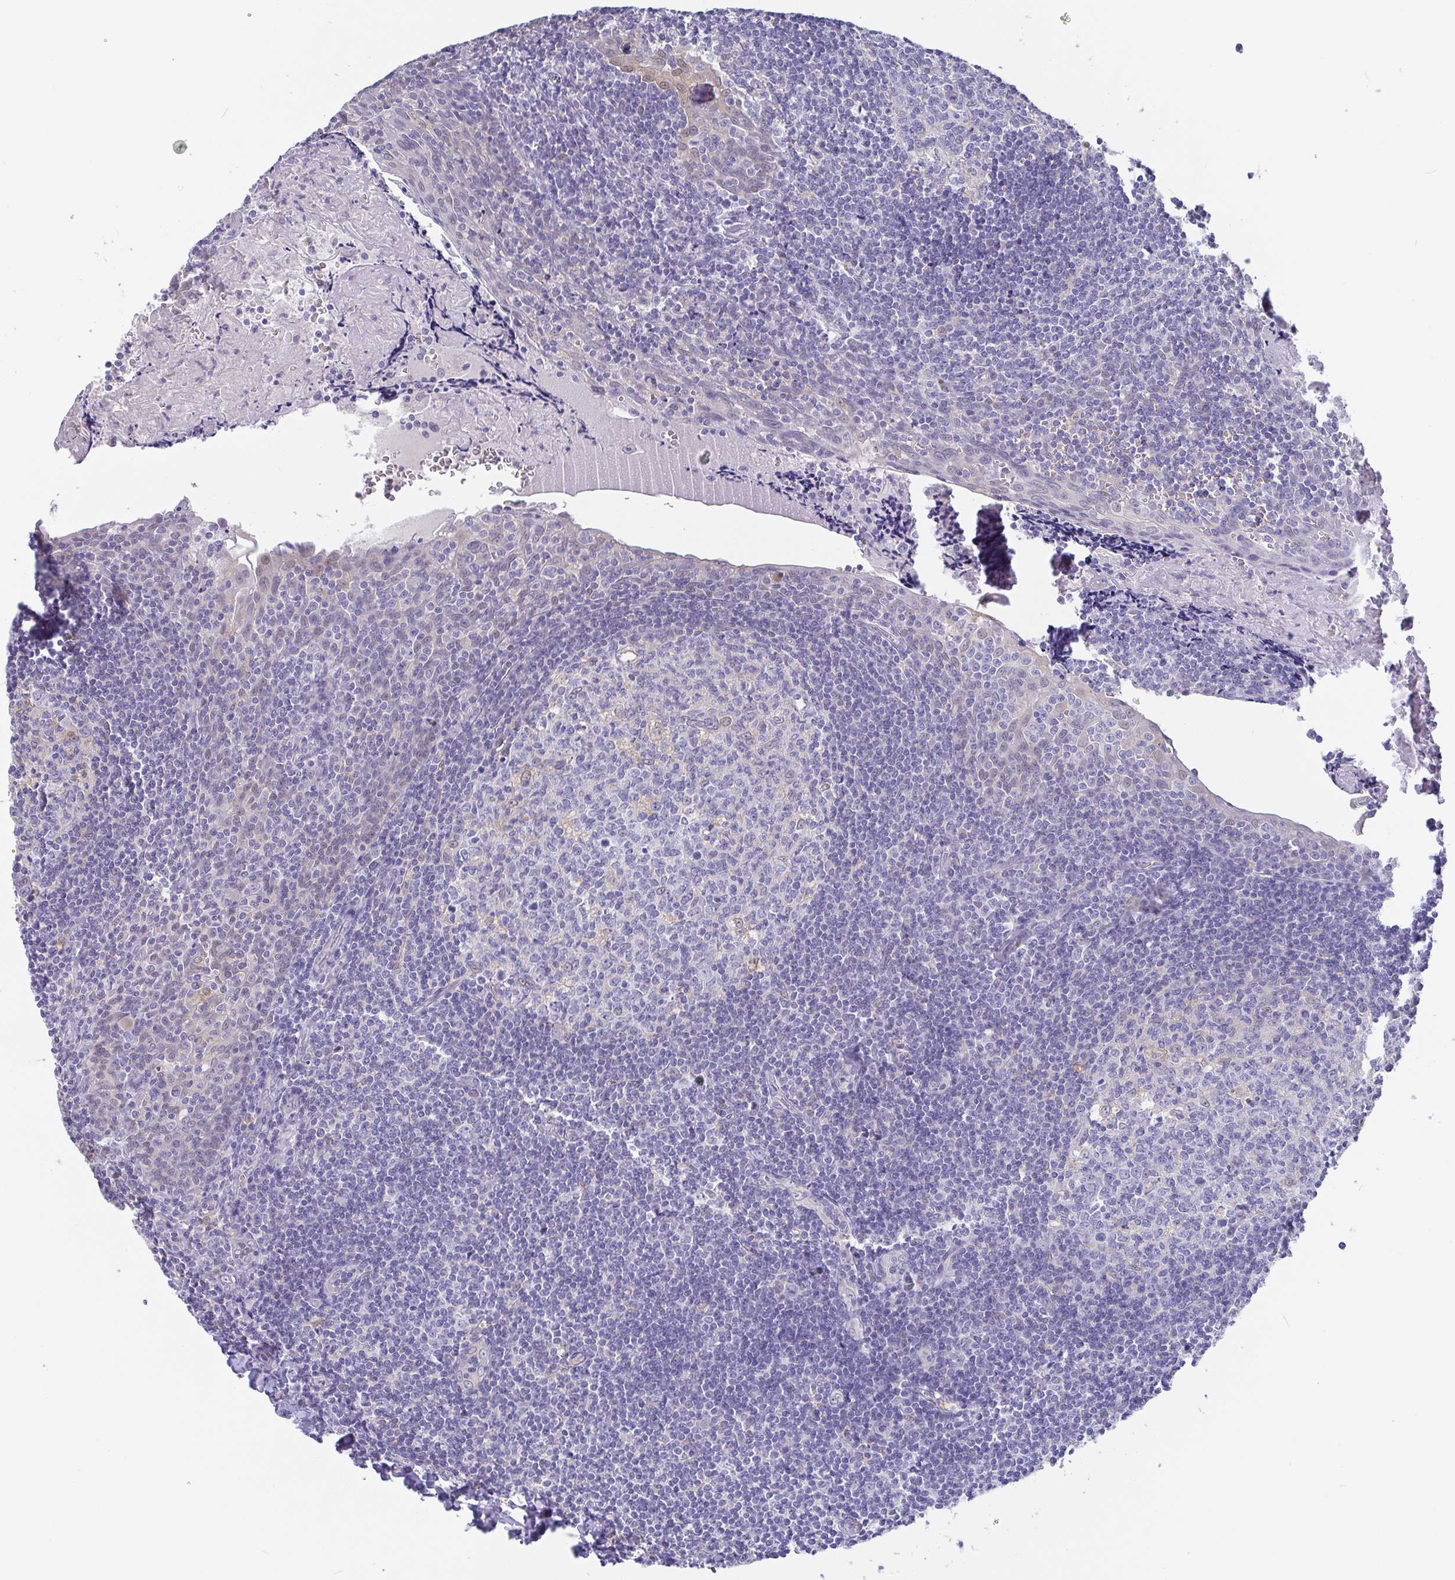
{"staining": {"intensity": "negative", "quantity": "none", "location": "none"}, "tissue": "tonsil", "cell_type": "Germinal center cells", "image_type": "normal", "snomed": [{"axis": "morphology", "description": "Normal tissue, NOS"}, {"axis": "morphology", "description": "Inflammation, NOS"}, {"axis": "topography", "description": "Tonsil"}], "caption": "Histopathology image shows no significant protein staining in germinal center cells of benign tonsil. The staining was performed using DAB to visualize the protein expression in brown, while the nuclei were stained in blue with hematoxylin (Magnification: 20x).", "gene": "IDH1", "patient": {"sex": "female", "age": 31}}